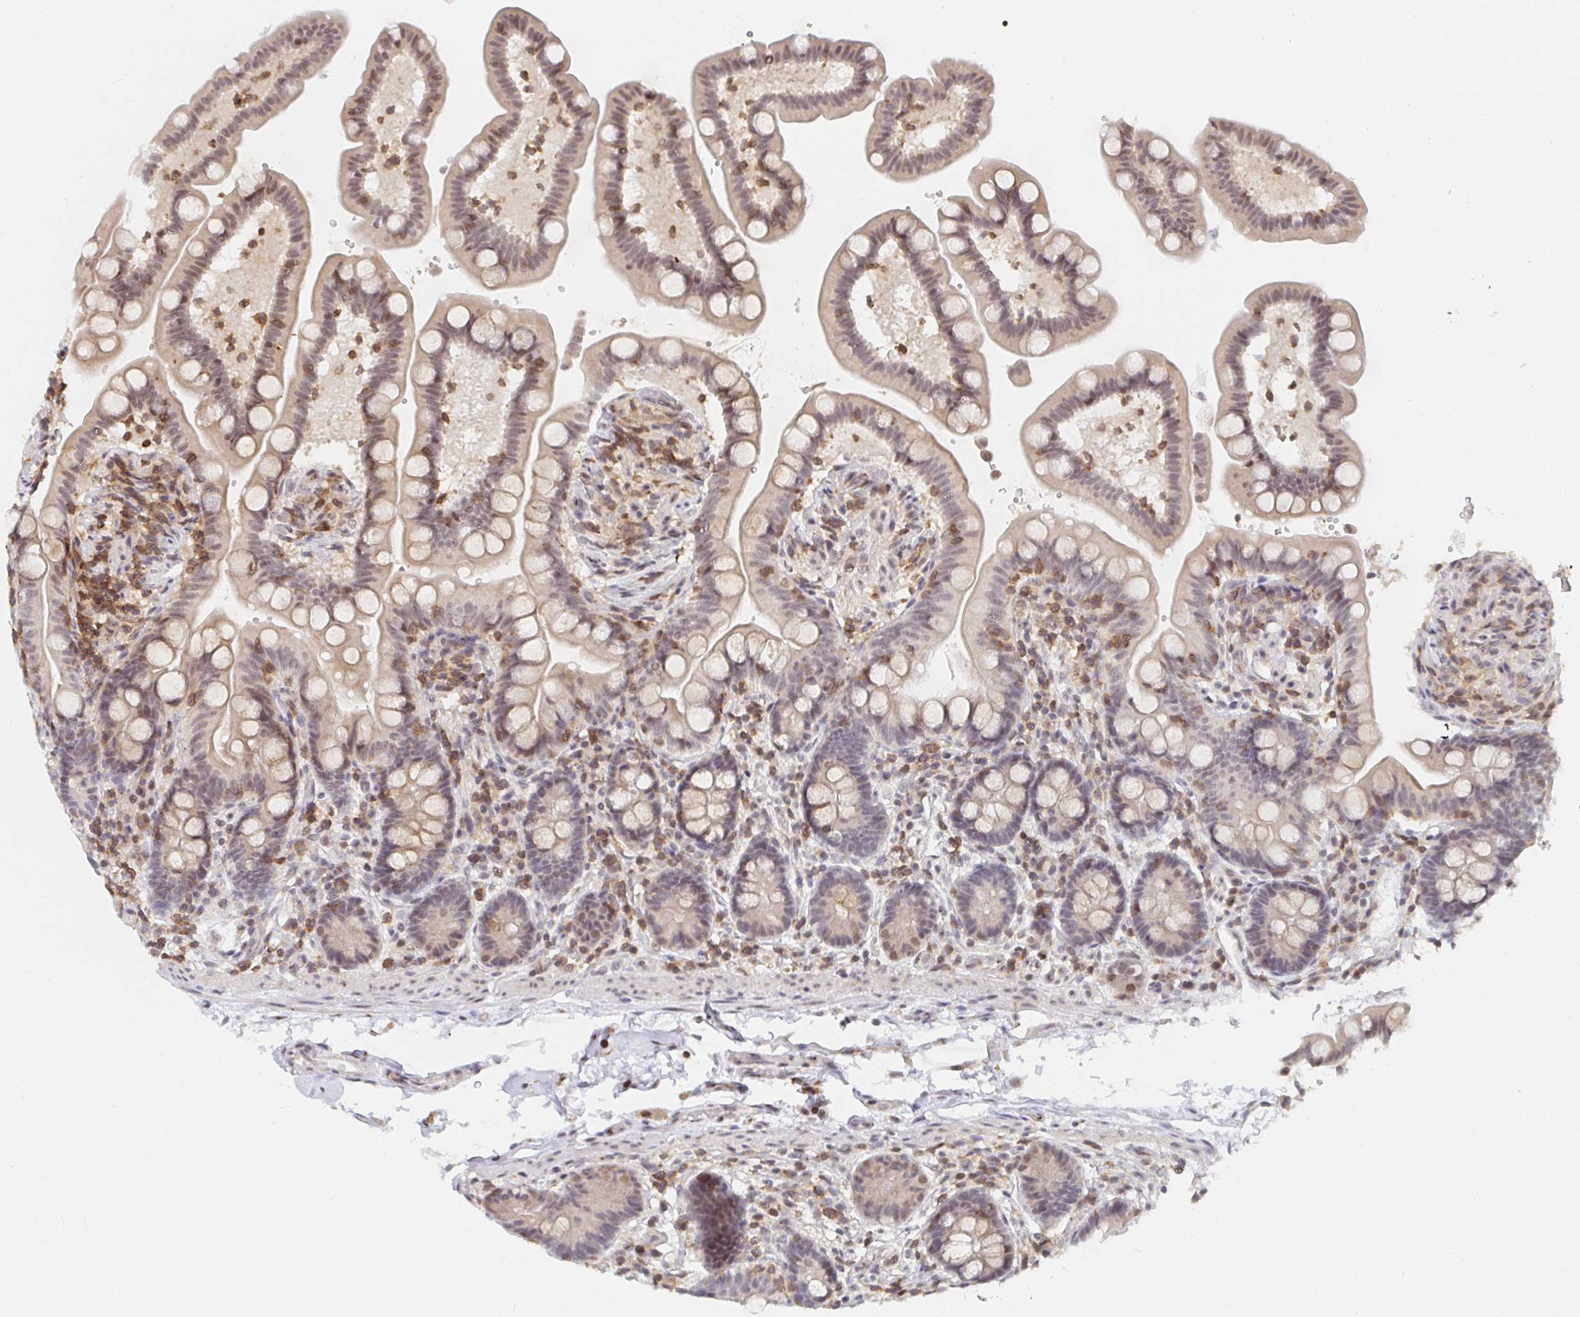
{"staining": {"intensity": "moderate", "quantity": ">75%", "location": "nuclear"}, "tissue": "colon", "cell_type": "Endothelial cells", "image_type": "normal", "snomed": [{"axis": "morphology", "description": "Normal tissue, NOS"}, {"axis": "topography", "description": "Smooth muscle"}, {"axis": "topography", "description": "Colon"}], "caption": "Immunohistochemistry (IHC) (DAB) staining of unremarkable human colon exhibits moderate nuclear protein positivity in about >75% of endothelial cells.", "gene": "CHD2", "patient": {"sex": "male", "age": 73}}